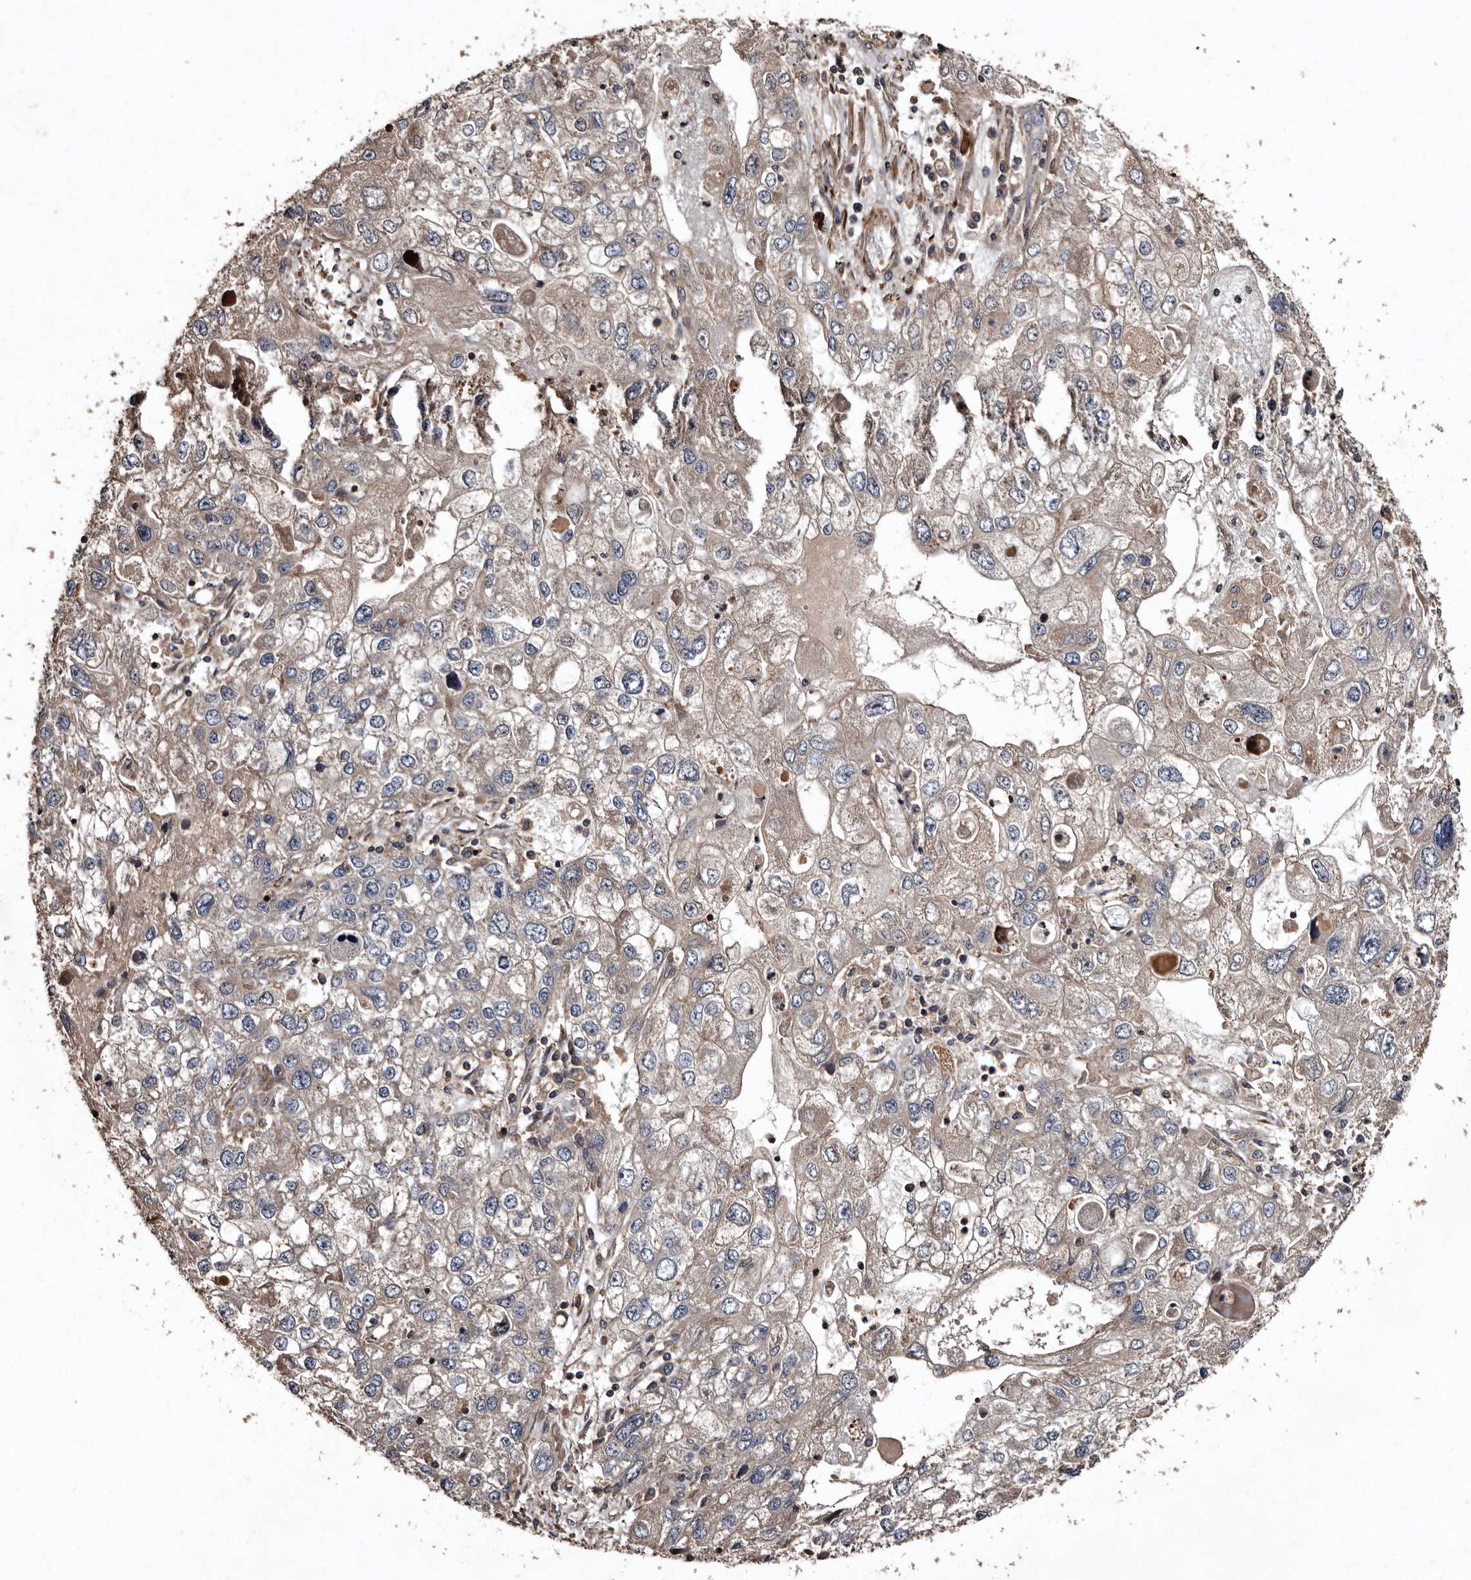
{"staining": {"intensity": "moderate", "quantity": "<25%", "location": "cytoplasmic/membranous"}, "tissue": "endometrial cancer", "cell_type": "Tumor cells", "image_type": "cancer", "snomed": [{"axis": "morphology", "description": "Adenocarcinoma, NOS"}, {"axis": "topography", "description": "Endometrium"}], "caption": "Protein staining by immunohistochemistry shows moderate cytoplasmic/membranous staining in about <25% of tumor cells in endometrial cancer (adenocarcinoma).", "gene": "PRKD3", "patient": {"sex": "female", "age": 49}}